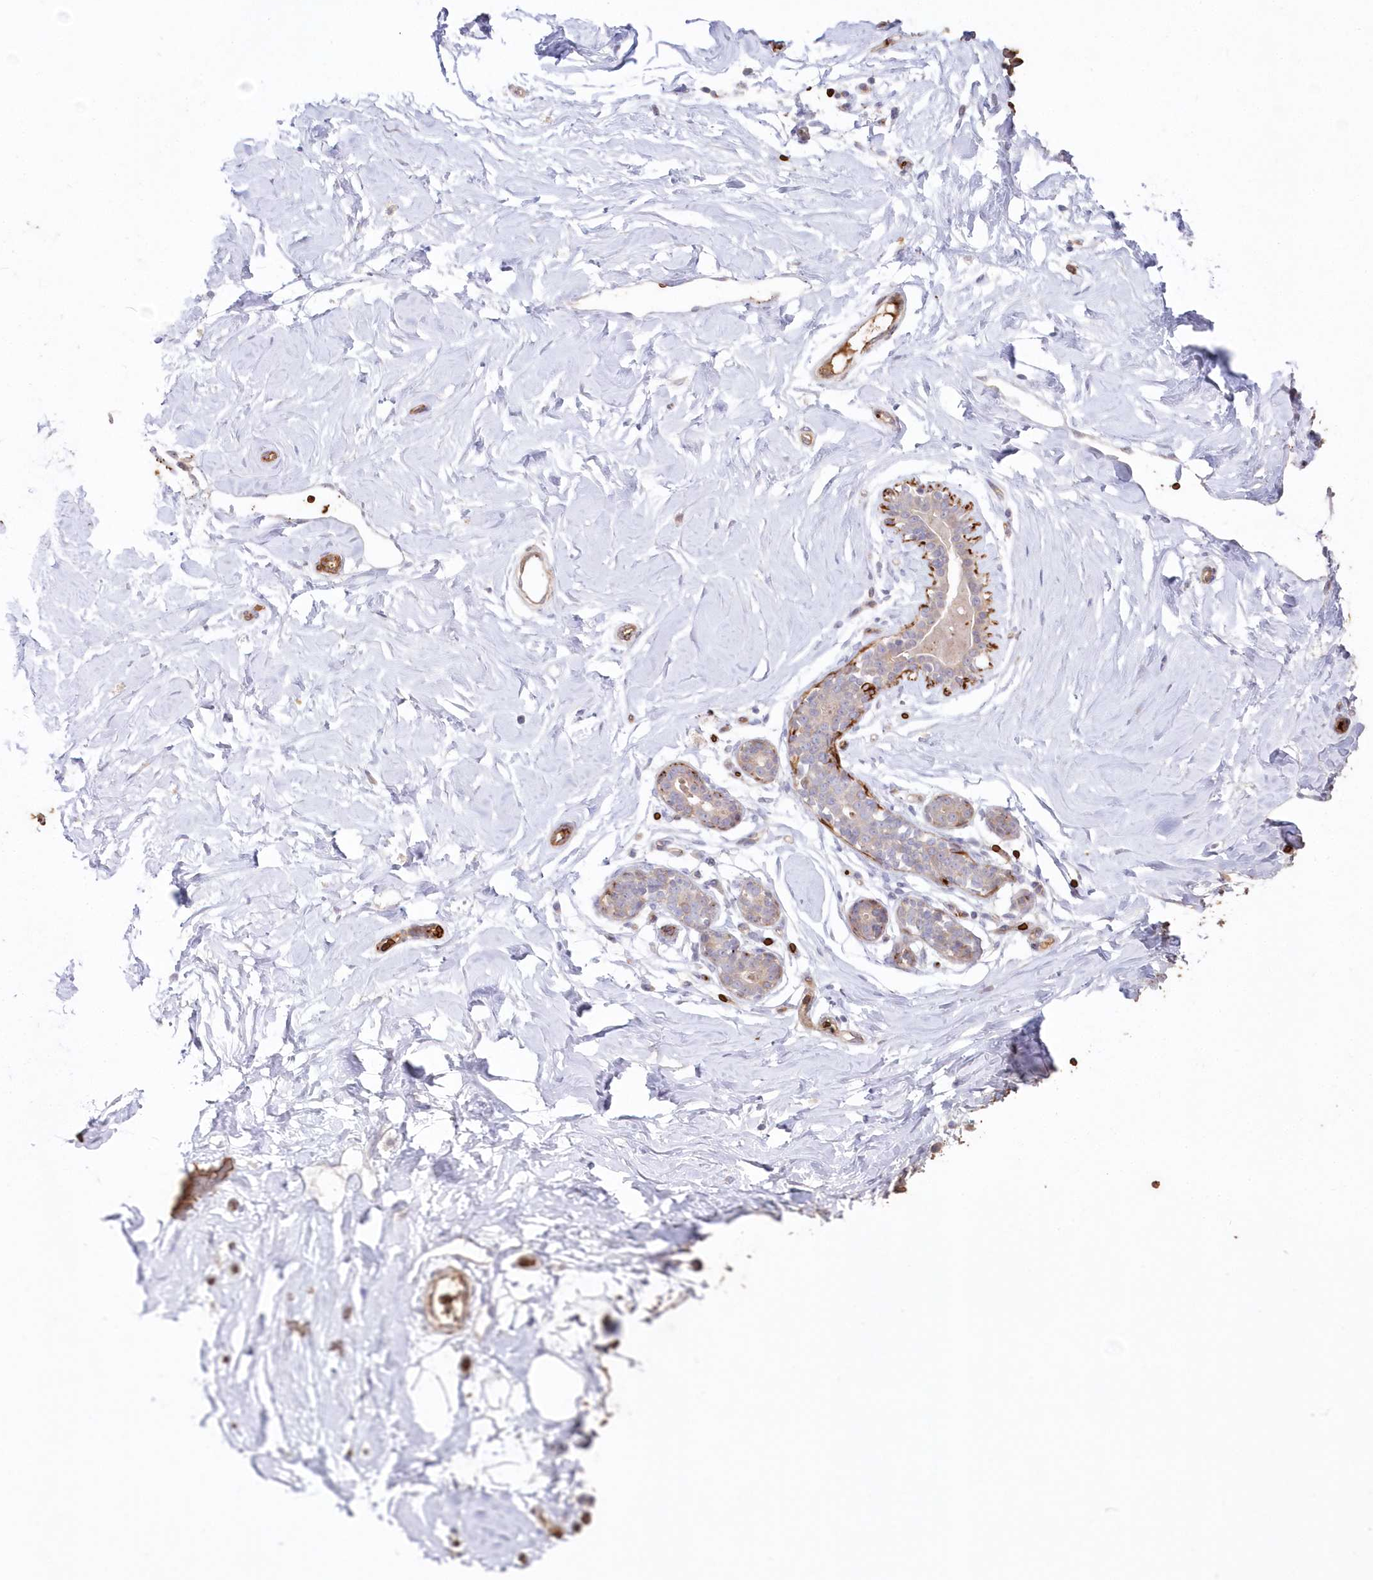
{"staining": {"intensity": "negative", "quantity": "none", "location": "none"}, "tissue": "breast", "cell_type": "Adipocytes", "image_type": "normal", "snomed": [{"axis": "morphology", "description": "Normal tissue, NOS"}, {"axis": "morphology", "description": "Adenoma, NOS"}, {"axis": "topography", "description": "Breast"}], "caption": "A micrograph of breast stained for a protein exhibits no brown staining in adipocytes. Nuclei are stained in blue.", "gene": "SERINC1", "patient": {"sex": "female", "age": 23}}